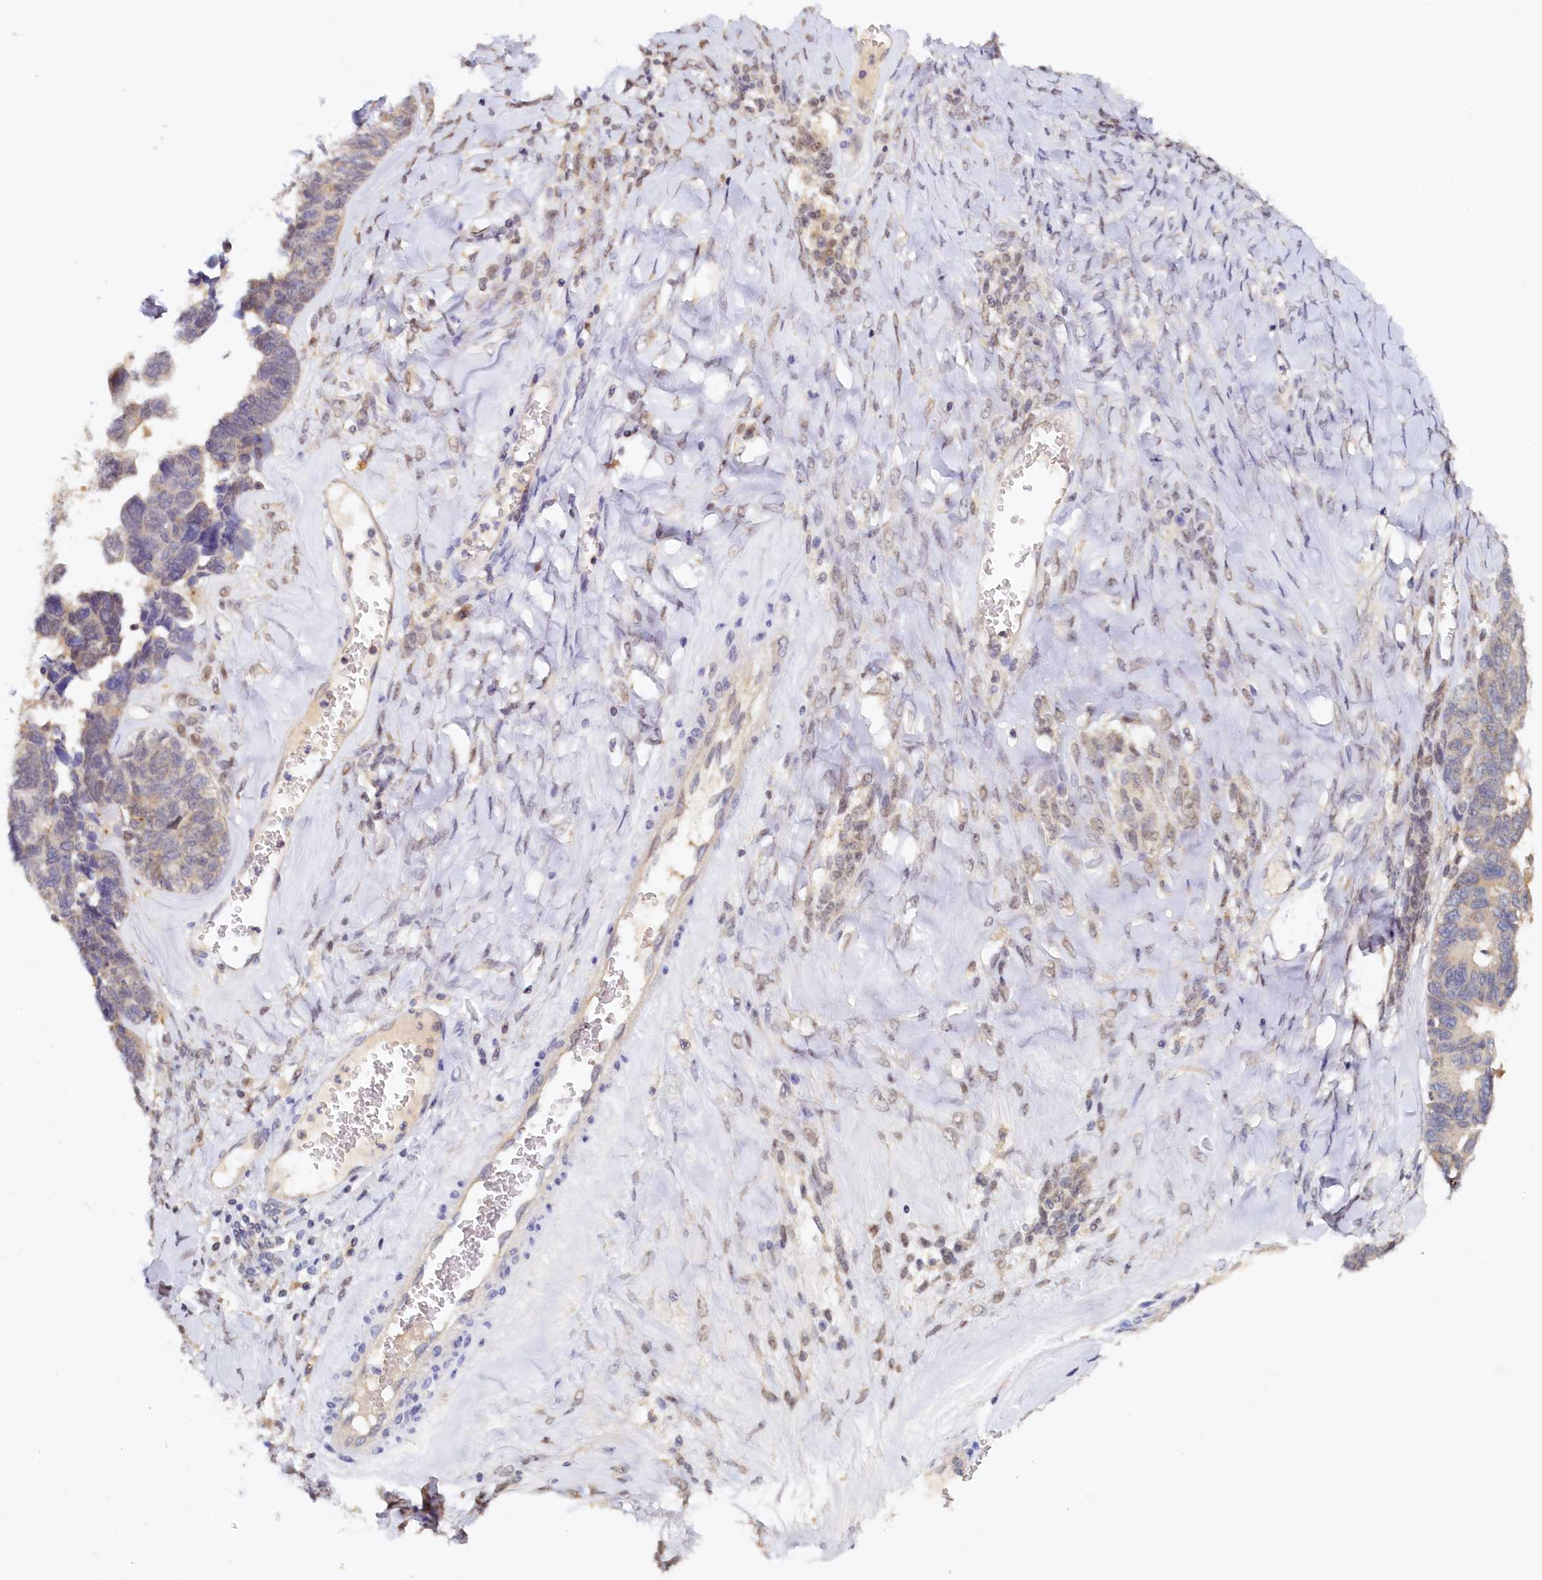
{"staining": {"intensity": "weak", "quantity": "<25%", "location": "cytoplasmic/membranous"}, "tissue": "ovarian cancer", "cell_type": "Tumor cells", "image_type": "cancer", "snomed": [{"axis": "morphology", "description": "Cystadenocarcinoma, serous, NOS"}, {"axis": "topography", "description": "Ovary"}], "caption": "Human serous cystadenocarcinoma (ovarian) stained for a protein using IHC shows no expression in tumor cells.", "gene": "PAAF1", "patient": {"sex": "female", "age": 79}}